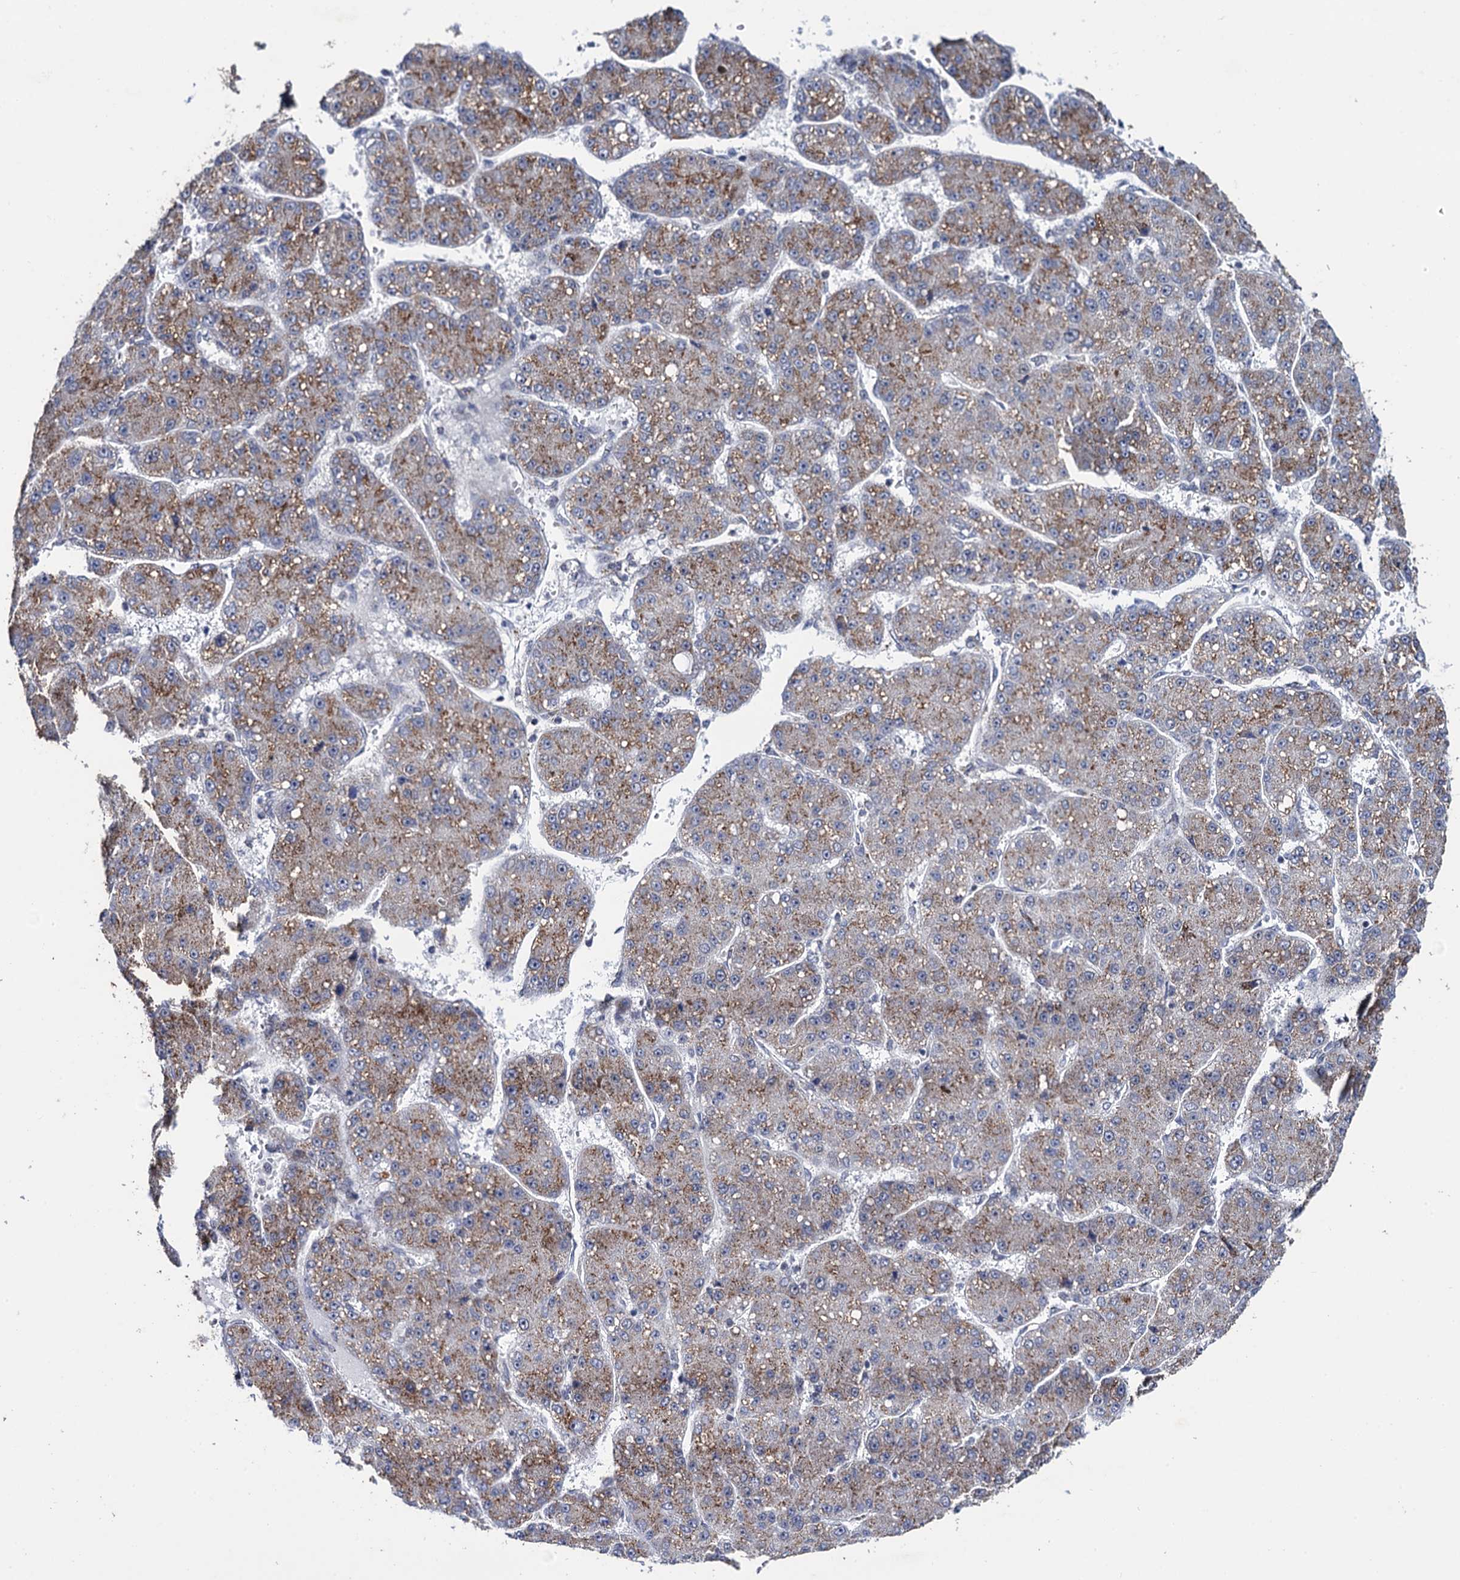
{"staining": {"intensity": "moderate", "quantity": ">75%", "location": "cytoplasmic/membranous"}, "tissue": "liver cancer", "cell_type": "Tumor cells", "image_type": "cancer", "snomed": [{"axis": "morphology", "description": "Carcinoma, Hepatocellular, NOS"}, {"axis": "topography", "description": "Liver"}], "caption": "Immunohistochemistry micrograph of neoplastic tissue: human liver cancer (hepatocellular carcinoma) stained using IHC demonstrates medium levels of moderate protein expression localized specifically in the cytoplasmic/membranous of tumor cells, appearing as a cytoplasmic/membranous brown color.", "gene": "THAP2", "patient": {"sex": "male", "age": 67}}